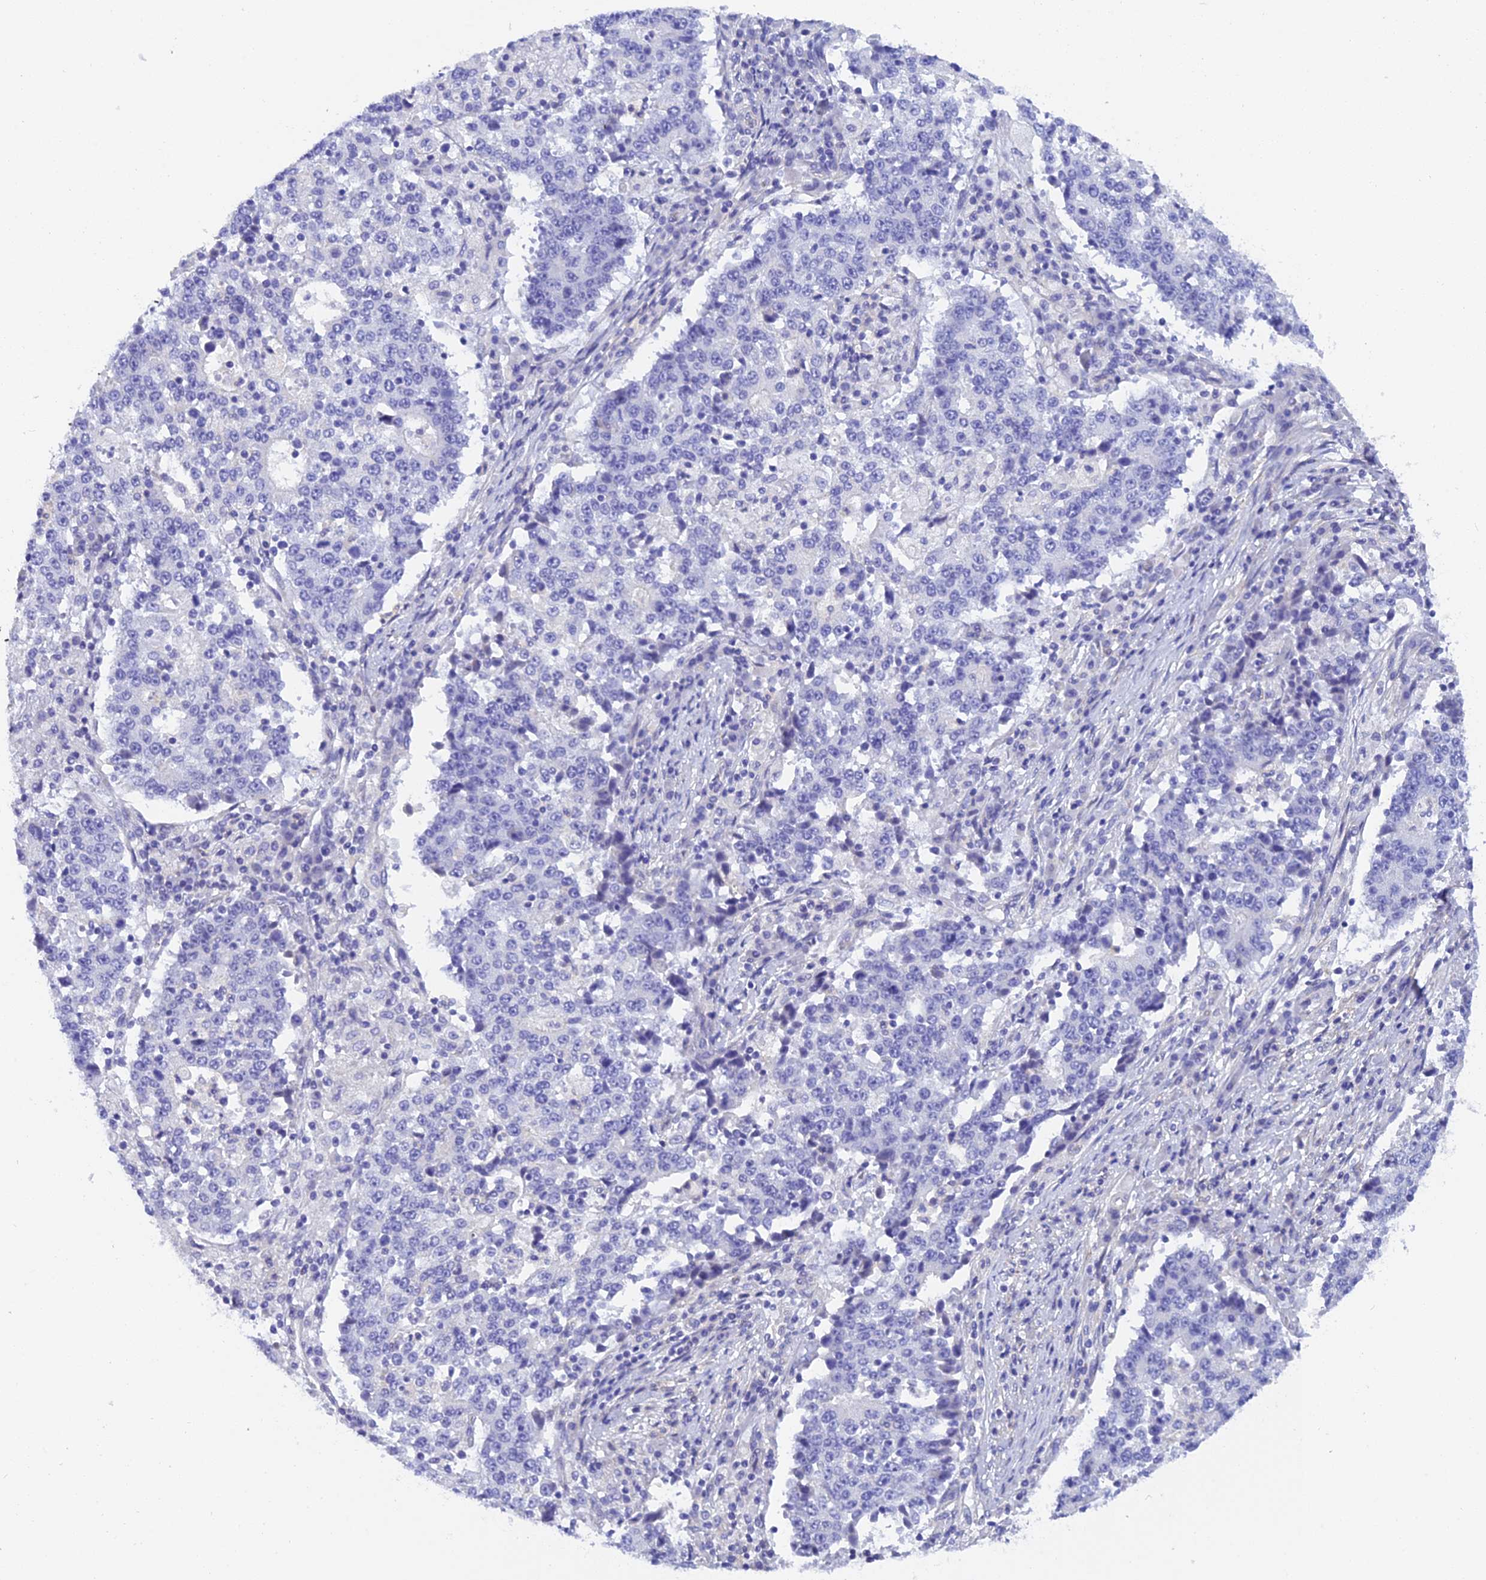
{"staining": {"intensity": "negative", "quantity": "none", "location": "none"}, "tissue": "stomach cancer", "cell_type": "Tumor cells", "image_type": "cancer", "snomed": [{"axis": "morphology", "description": "Adenocarcinoma, NOS"}, {"axis": "topography", "description": "Stomach"}], "caption": "High magnification brightfield microscopy of stomach cancer (adenocarcinoma) stained with DAB (3,3'-diaminobenzidine) (brown) and counterstained with hematoxylin (blue): tumor cells show no significant expression. Brightfield microscopy of immunohistochemistry stained with DAB (brown) and hematoxylin (blue), captured at high magnification.", "gene": "C17orf67", "patient": {"sex": "male", "age": 59}}